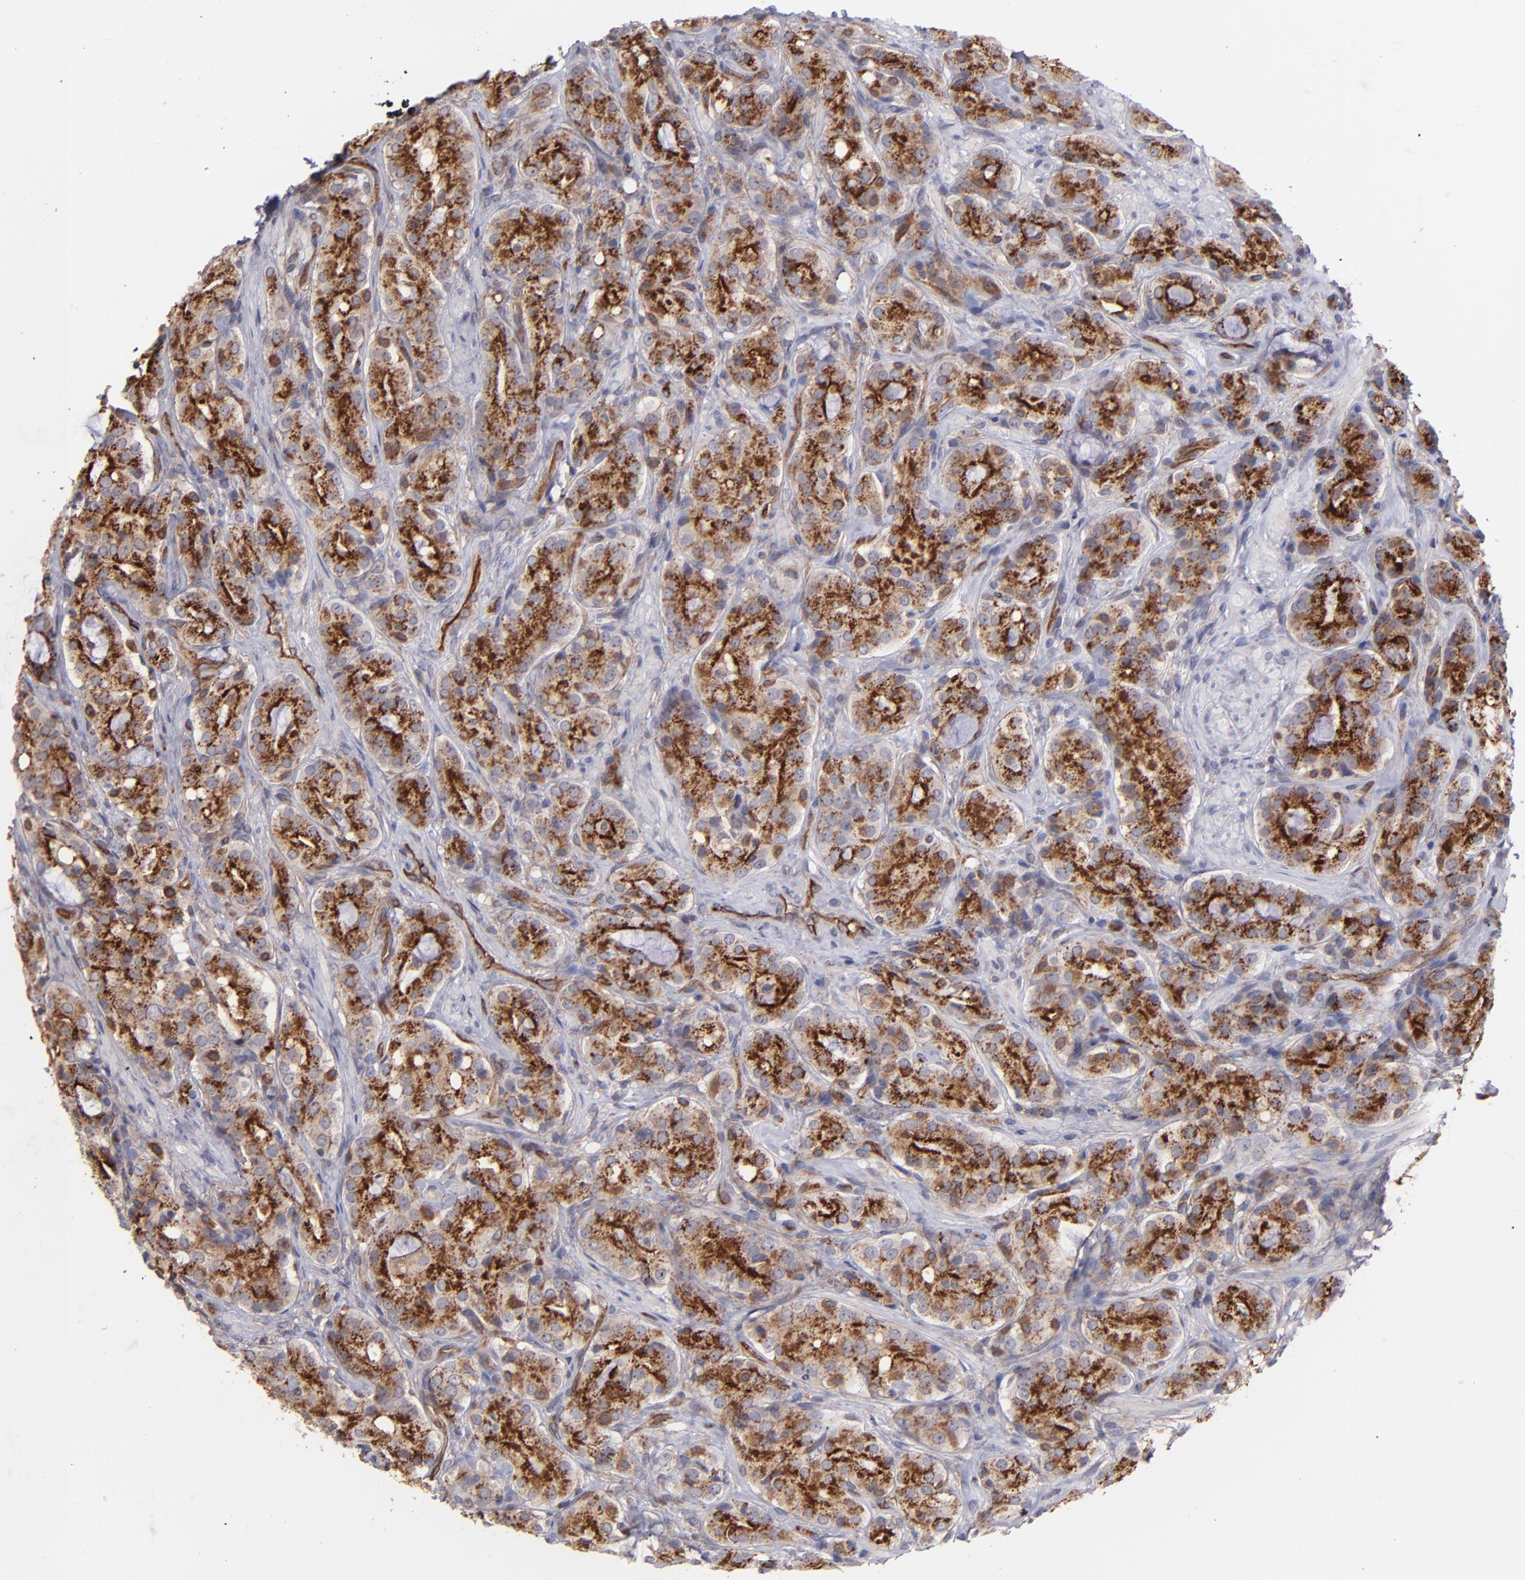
{"staining": {"intensity": "strong", "quantity": ">75%", "location": "cytoplasmic/membranous"}, "tissue": "prostate cancer", "cell_type": "Tumor cells", "image_type": "cancer", "snomed": [{"axis": "morphology", "description": "Adenocarcinoma, High grade"}, {"axis": "topography", "description": "Prostate"}], "caption": "Immunohistochemistry photomicrograph of prostate cancer (high-grade adenocarcinoma) stained for a protein (brown), which demonstrates high levels of strong cytoplasmic/membranous staining in approximately >75% of tumor cells.", "gene": "ICAM1", "patient": {"sex": "male", "age": 72}}